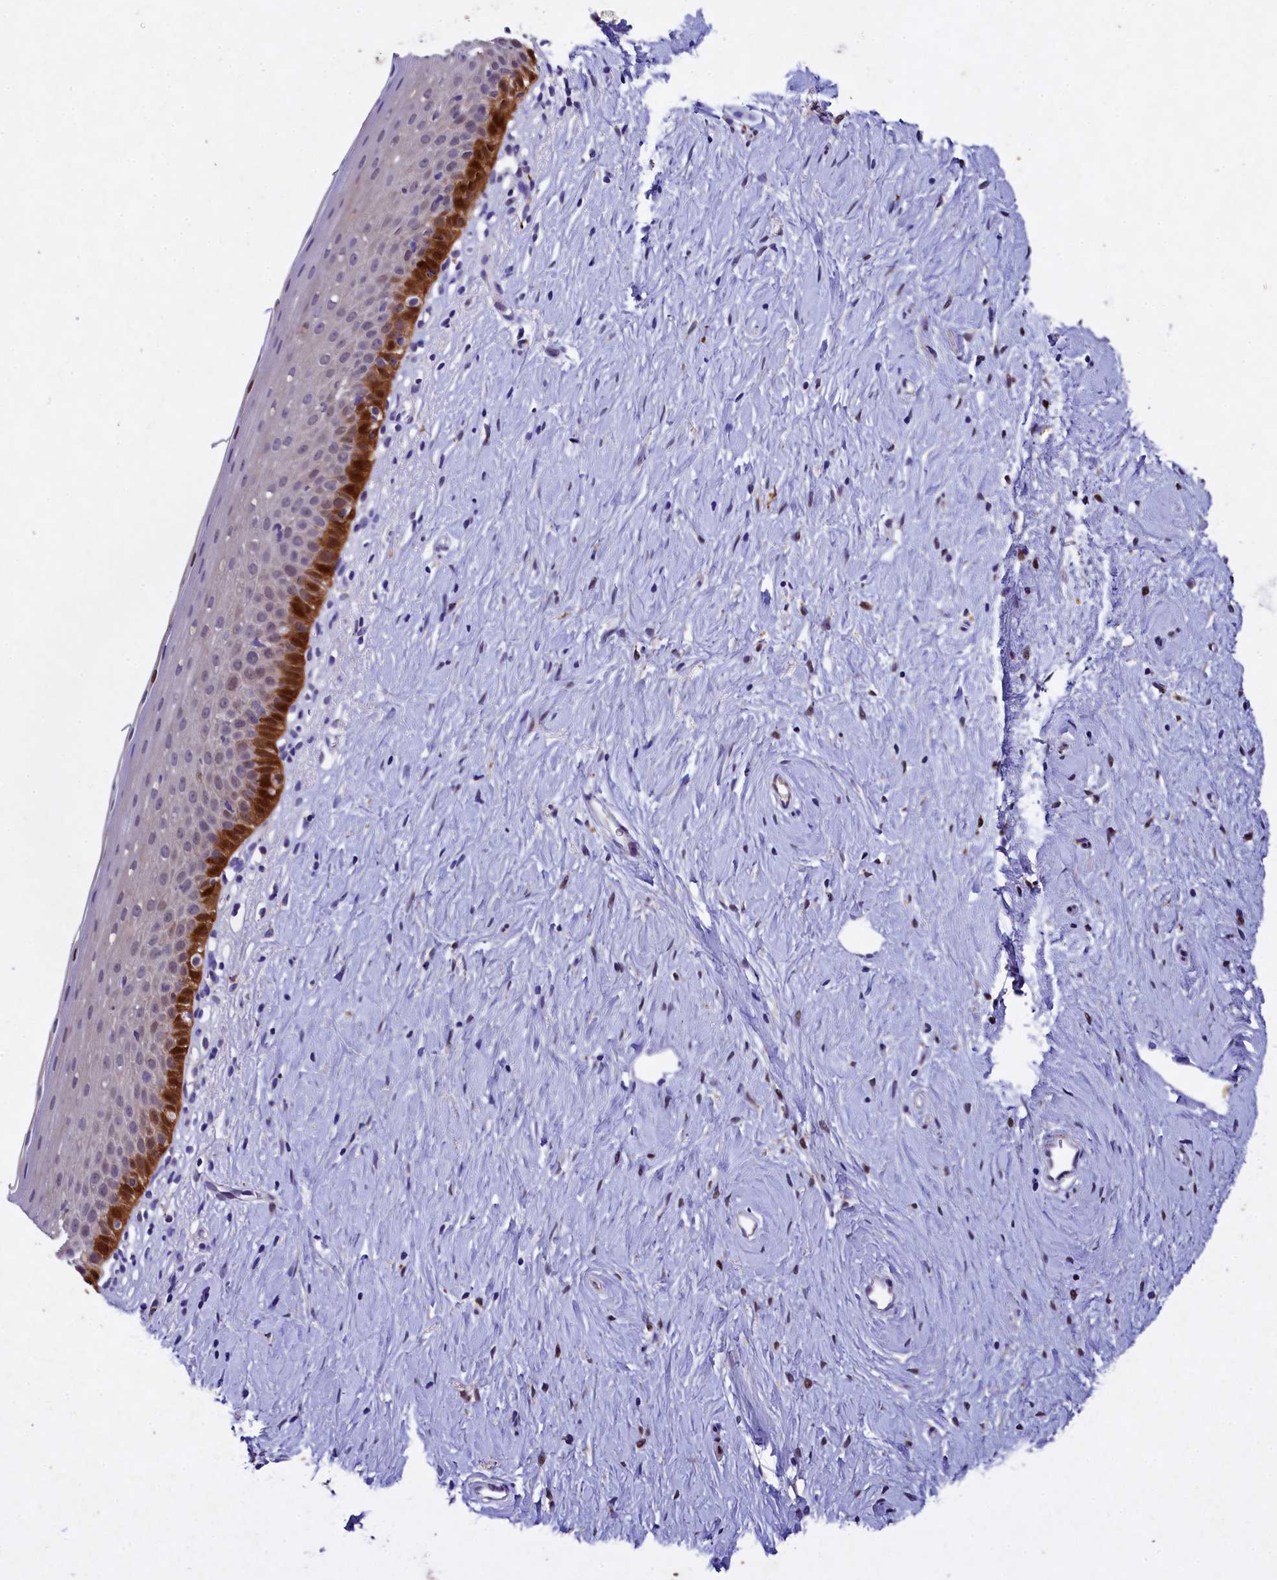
{"staining": {"intensity": "moderate", "quantity": ">75%", "location": "cytoplasmic/membranous"}, "tissue": "cervix", "cell_type": "Glandular cells", "image_type": "normal", "snomed": [{"axis": "morphology", "description": "Normal tissue, NOS"}, {"axis": "topography", "description": "Cervix"}], "caption": "Approximately >75% of glandular cells in benign human cervix display moderate cytoplasmic/membranous protein expression as visualized by brown immunohistochemical staining.", "gene": "TGDS", "patient": {"sex": "female", "age": 57}}